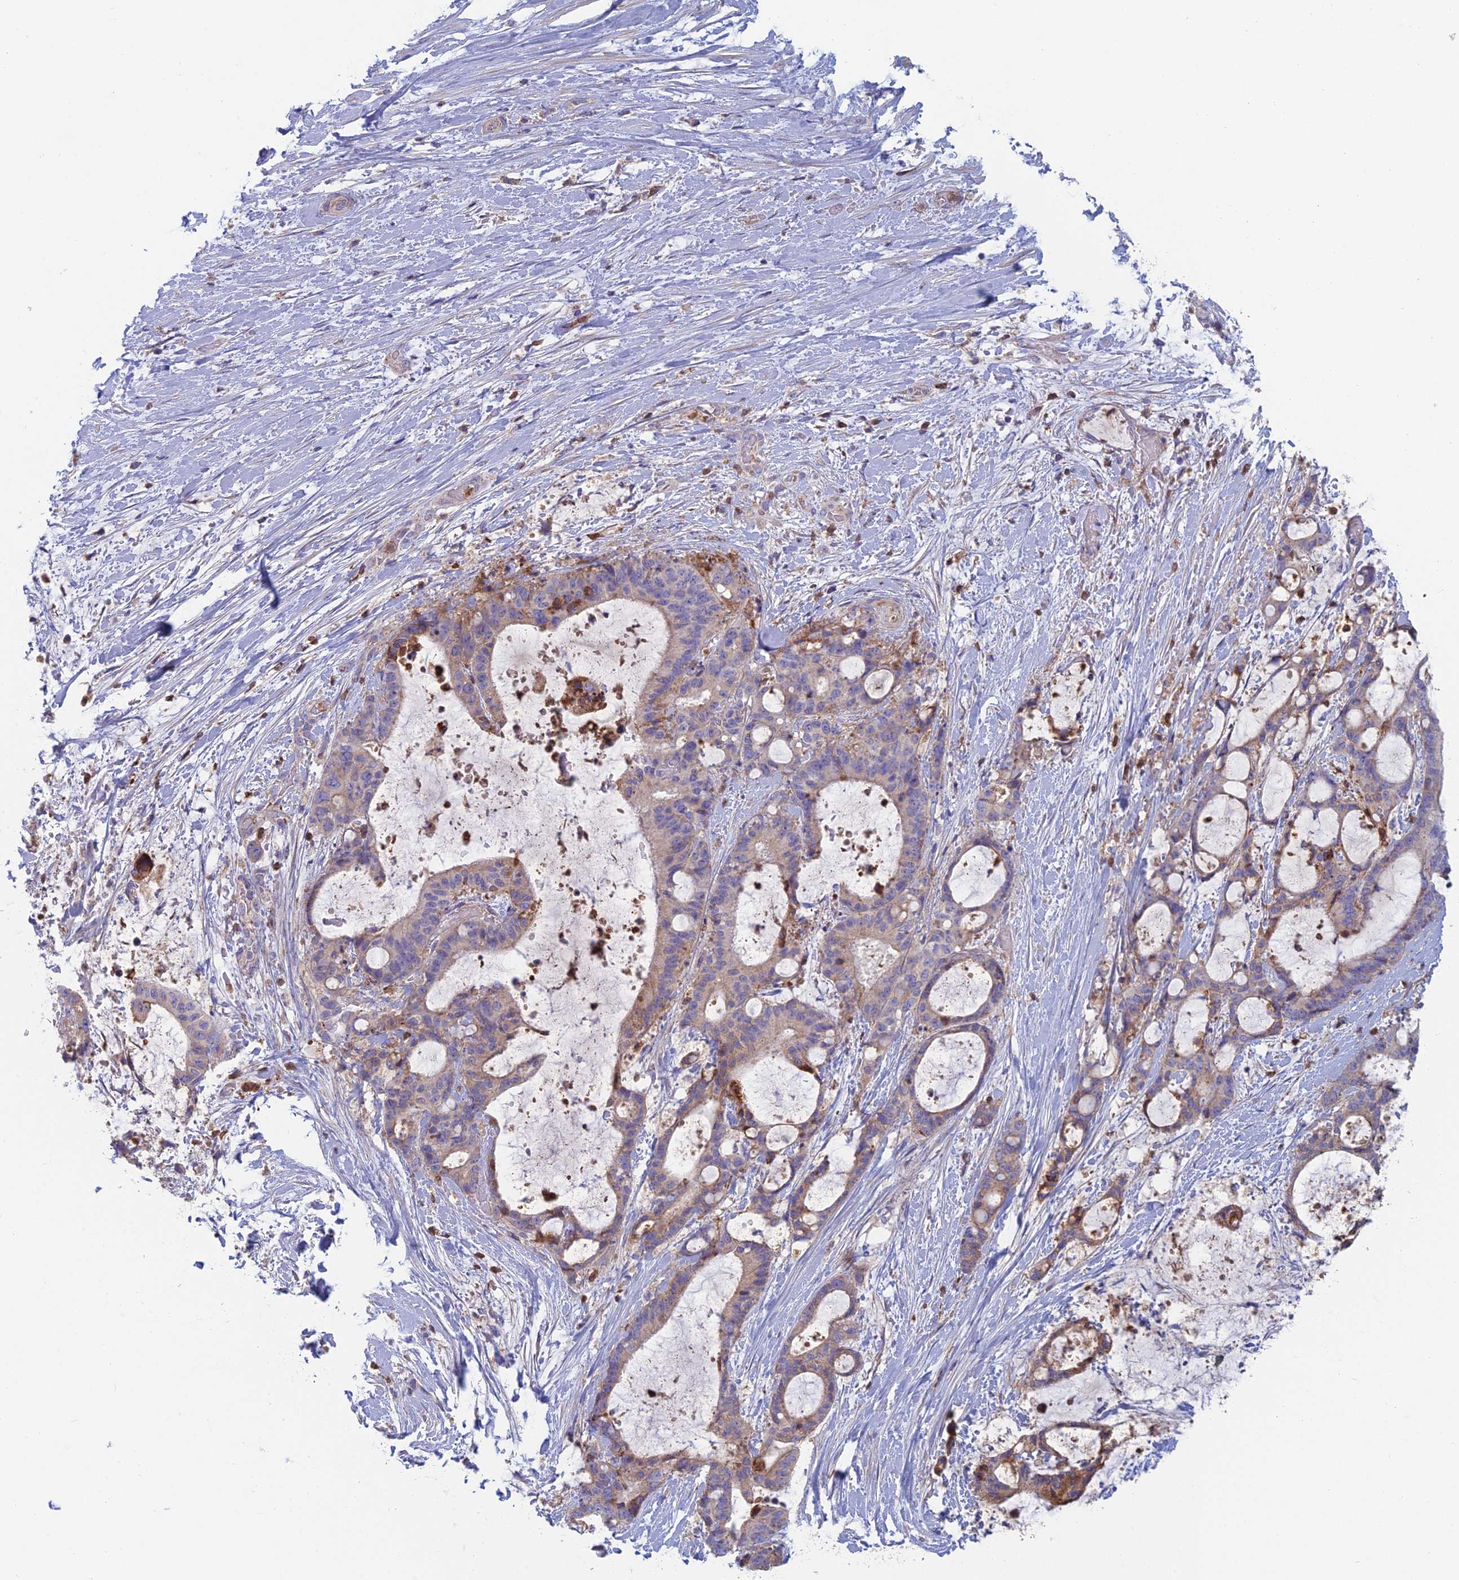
{"staining": {"intensity": "weak", "quantity": "<25%", "location": "cytoplasmic/membranous"}, "tissue": "liver cancer", "cell_type": "Tumor cells", "image_type": "cancer", "snomed": [{"axis": "morphology", "description": "Normal tissue, NOS"}, {"axis": "morphology", "description": "Cholangiocarcinoma"}, {"axis": "topography", "description": "Liver"}, {"axis": "topography", "description": "Peripheral nerve tissue"}], "caption": "The histopathology image demonstrates no staining of tumor cells in liver cancer (cholangiocarcinoma). The staining is performed using DAB (3,3'-diaminobenzidine) brown chromogen with nuclei counter-stained in using hematoxylin.", "gene": "IFTAP", "patient": {"sex": "female", "age": 73}}